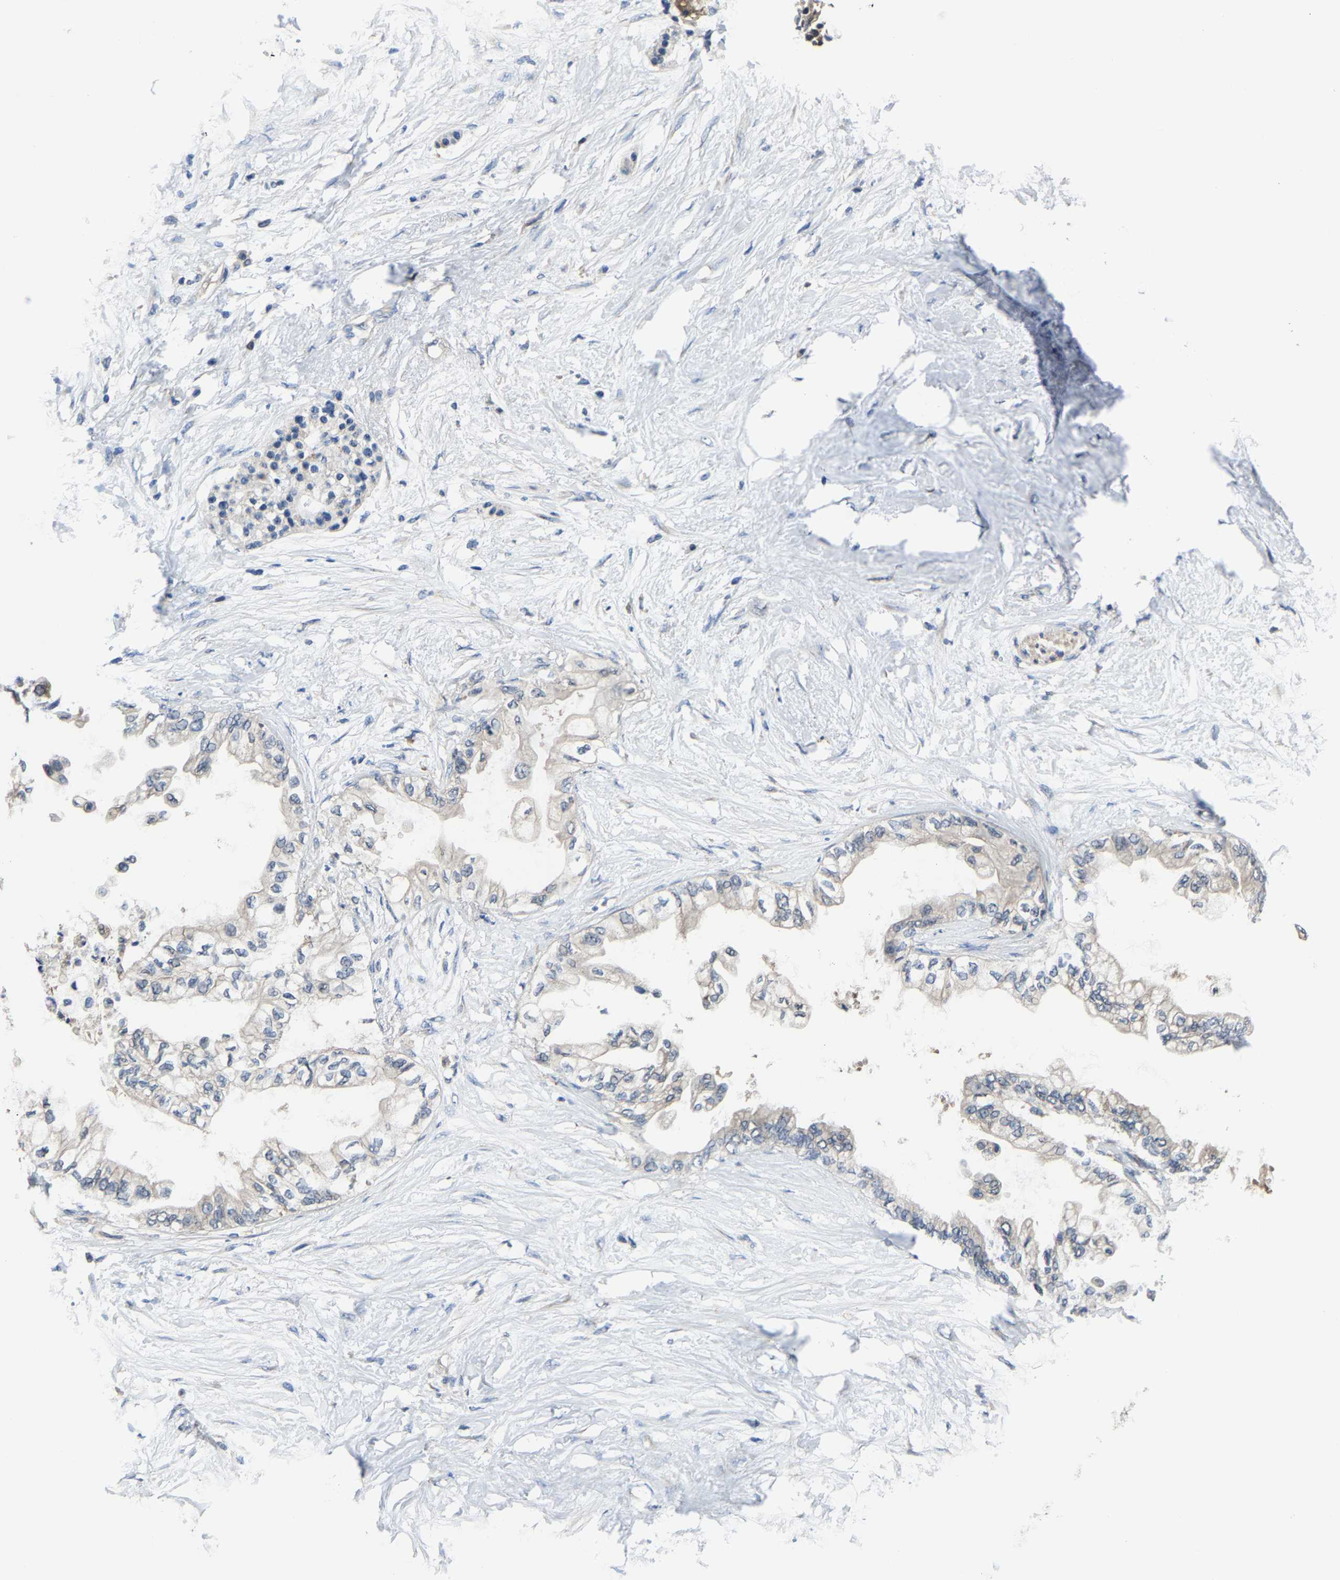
{"staining": {"intensity": "negative", "quantity": "none", "location": "none"}, "tissue": "pancreatic cancer", "cell_type": "Tumor cells", "image_type": "cancer", "snomed": [{"axis": "morphology", "description": "Normal tissue, NOS"}, {"axis": "morphology", "description": "Adenocarcinoma, NOS"}, {"axis": "topography", "description": "Pancreas"}, {"axis": "topography", "description": "Duodenum"}], "caption": "A high-resolution photomicrograph shows IHC staining of pancreatic cancer, which displays no significant expression in tumor cells. (Brightfield microscopy of DAB (3,3'-diaminobenzidine) IHC at high magnification).", "gene": "STRBP", "patient": {"sex": "female", "age": 60}}